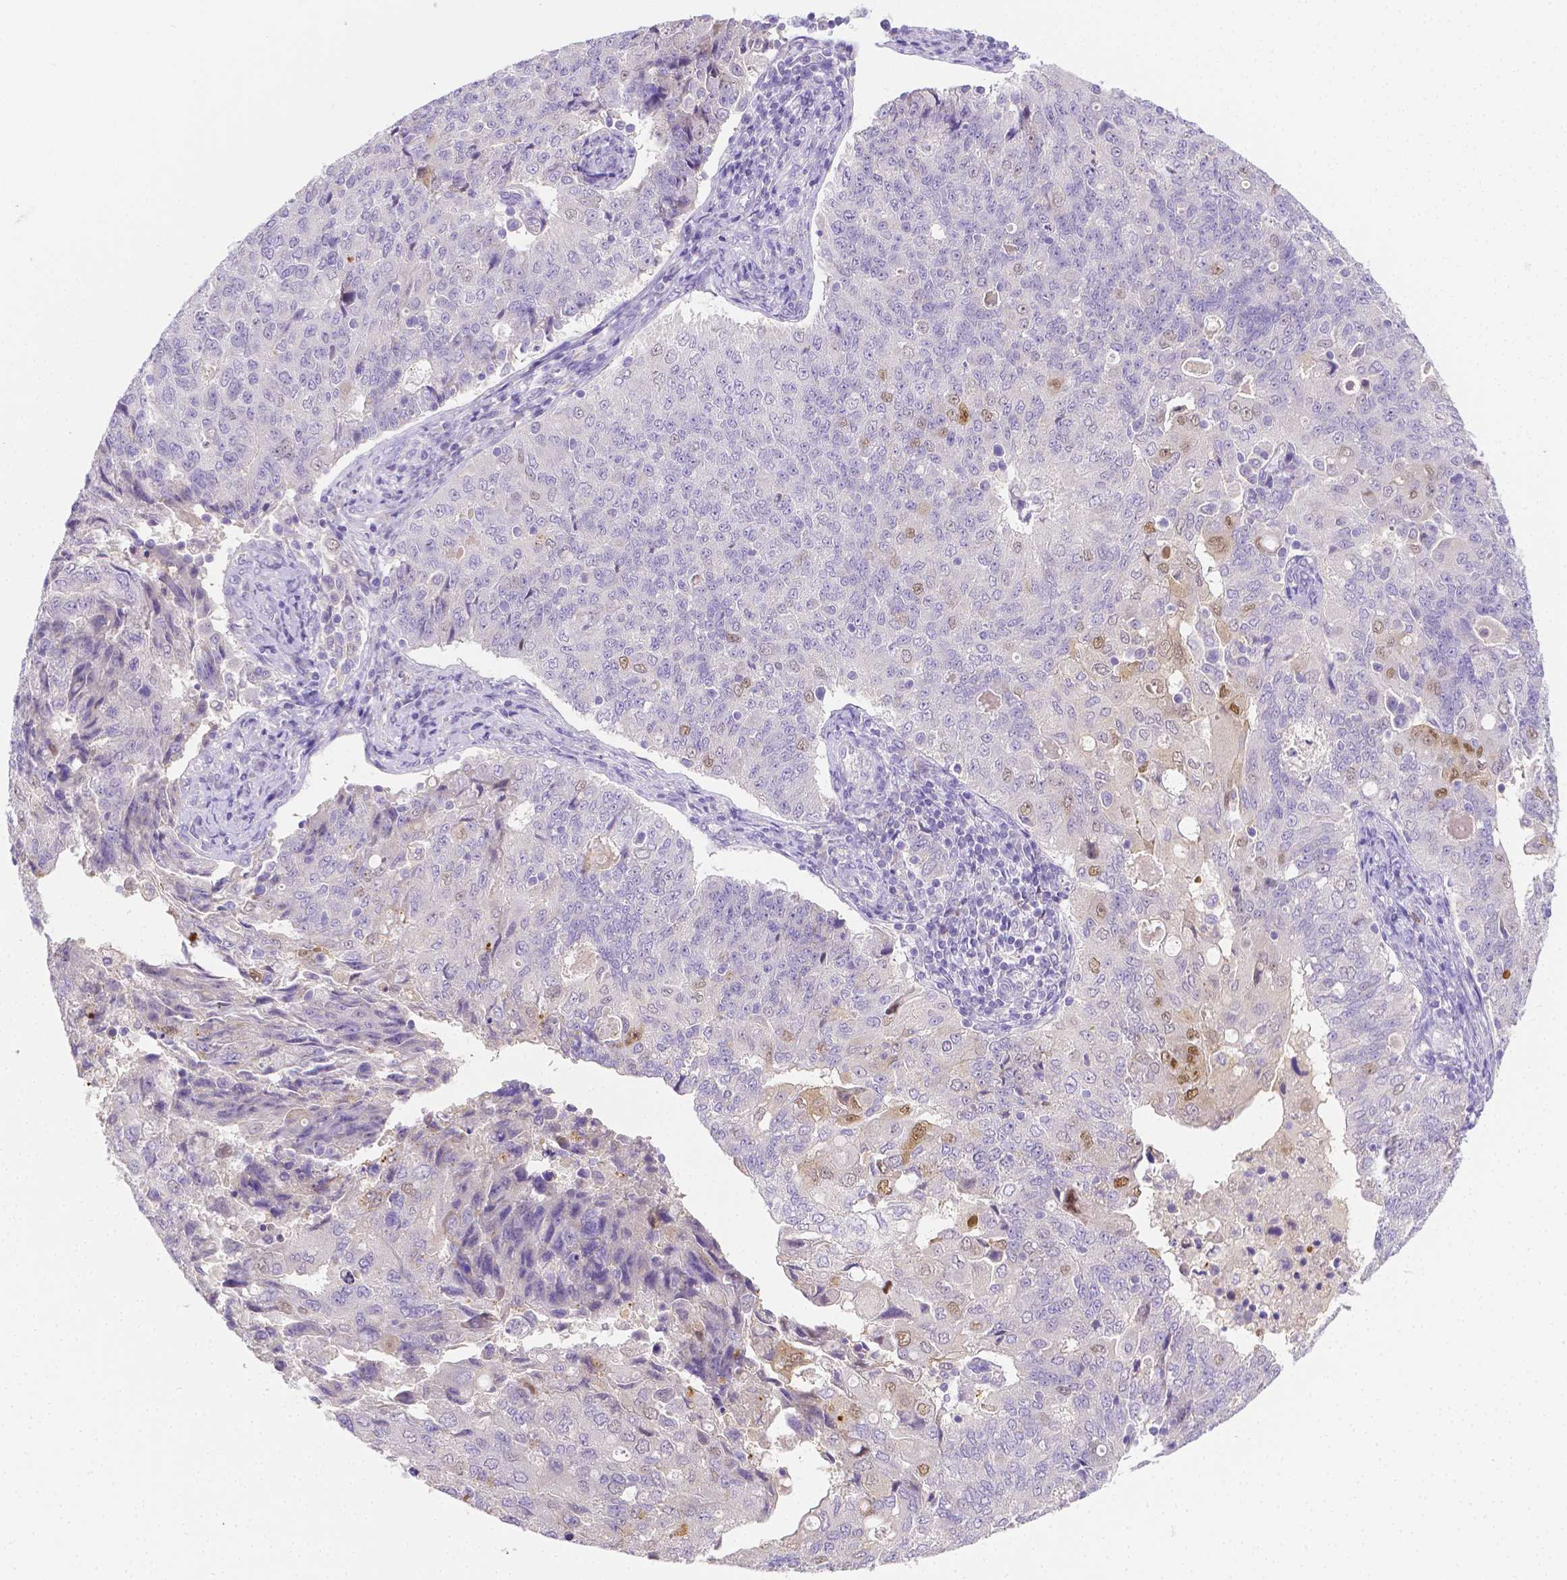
{"staining": {"intensity": "moderate", "quantity": "<25%", "location": "nuclear"}, "tissue": "endometrial cancer", "cell_type": "Tumor cells", "image_type": "cancer", "snomed": [{"axis": "morphology", "description": "Adenocarcinoma, NOS"}, {"axis": "topography", "description": "Endometrium"}], "caption": "Immunohistochemical staining of human endometrial cancer exhibits low levels of moderate nuclear positivity in about <25% of tumor cells. The staining was performed using DAB to visualize the protein expression in brown, while the nuclei were stained in blue with hematoxylin (Magnification: 20x).", "gene": "NXPH2", "patient": {"sex": "female", "age": 43}}